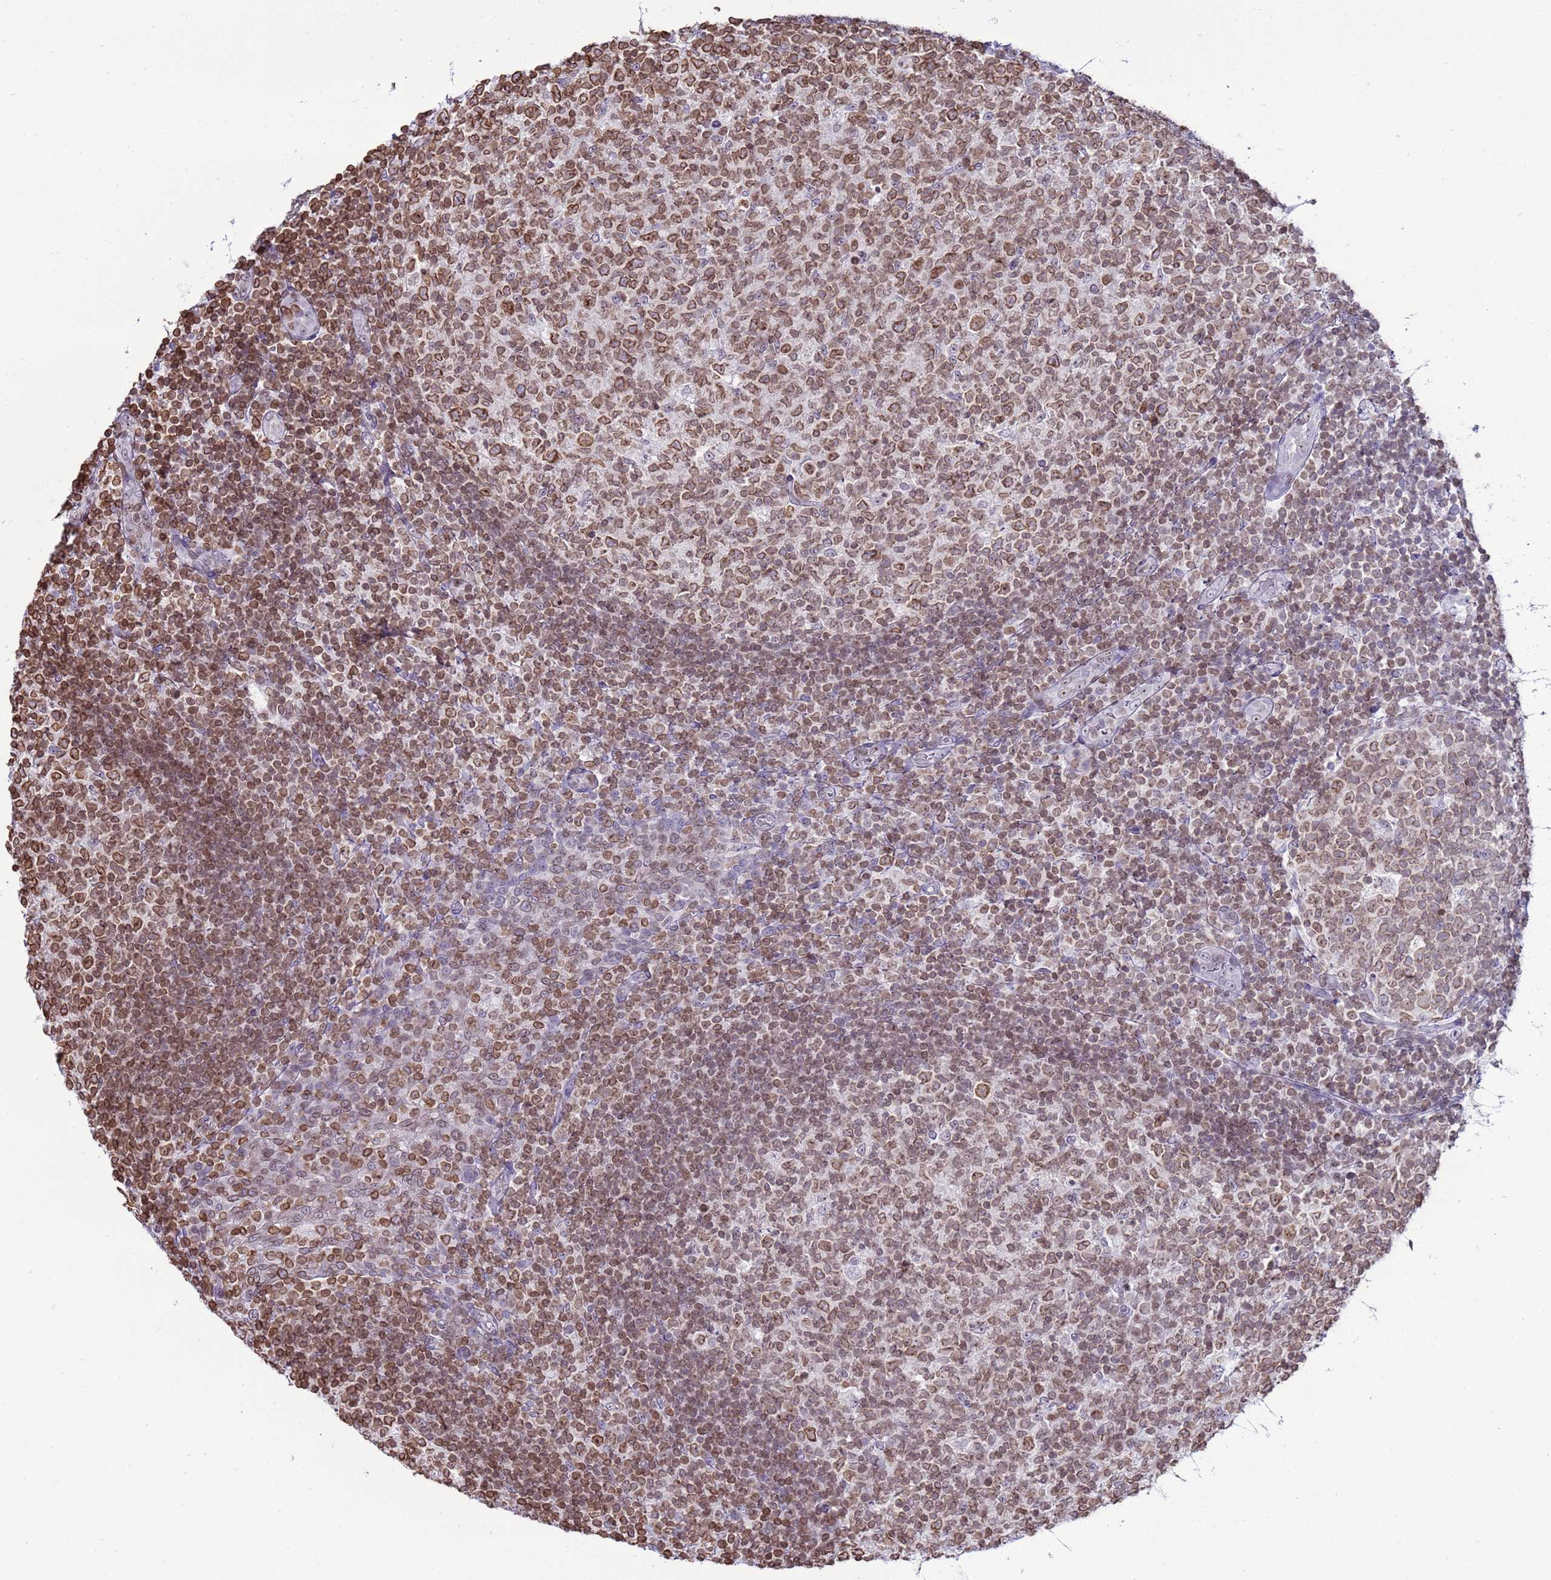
{"staining": {"intensity": "moderate", "quantity": ">75%", "location": "cytoplasmic/membranous,nuclear"}, "tissue": "tonsil", "cell_type": "Germinal center cells", "image_type": "normal", "snomed": [{"axis": "morphology", "description": "Normal tissue, NOS"}, {"axis": "topography", "description": "Tonsil"}], "caption": "Immunohistochemistry (IHC) (DAB) staining of benign human tonsil displays moderate cytoplasmic/membranous,nuclear protein positivity in about >75% of germinal center cells.", "gene": "DHX37", "patient": {"sex": "female", "age": 19}}